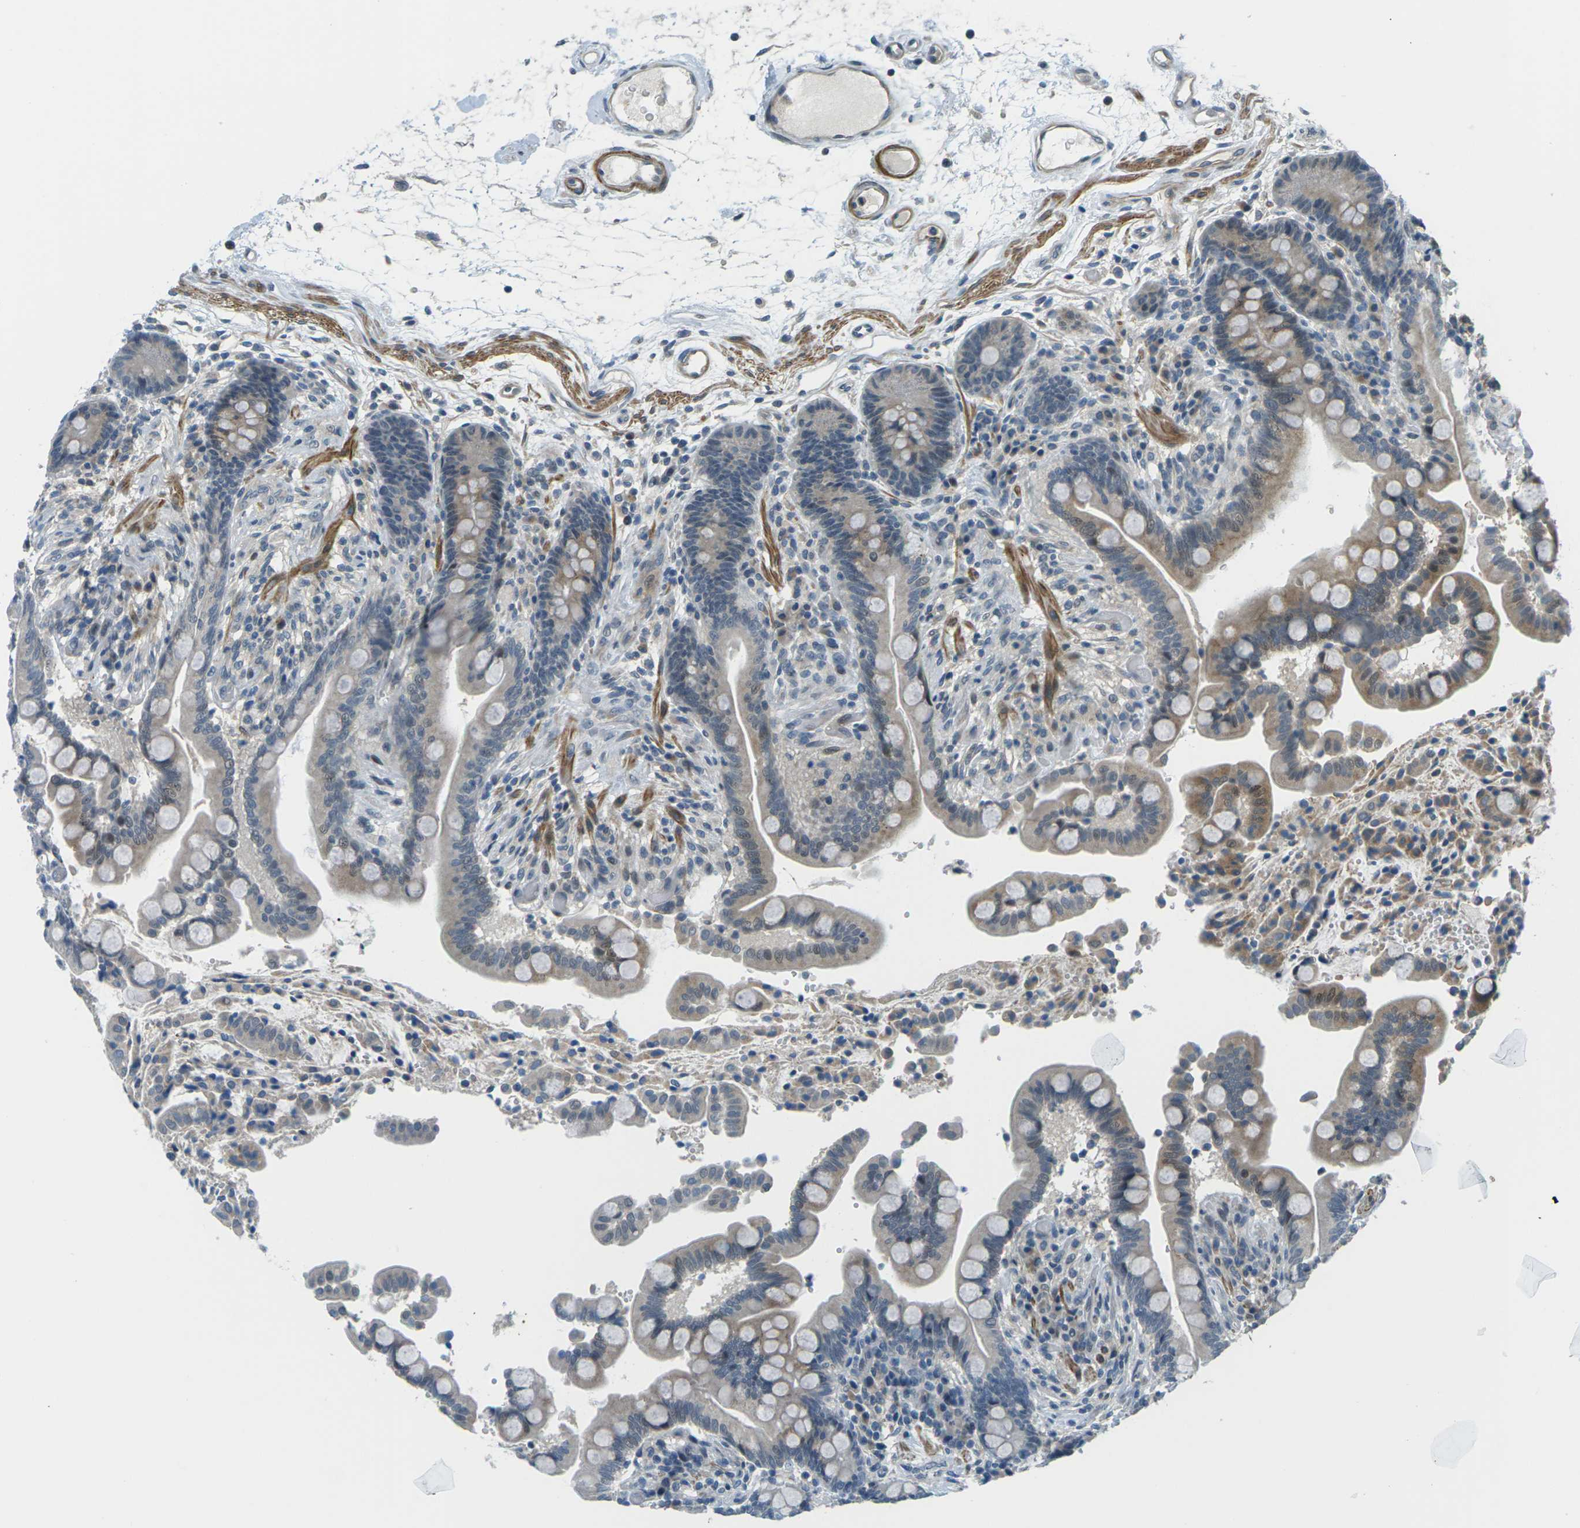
{"staining": {"intensity": "negative", "quantity": "none", "location": "none"}, "tissue": "colon", "cell_type": "Endothelial cells", "image_type": "normal", "snomed": [{"axis": "morphology", "description": "Normal tissue, NOS"}, {"axis": "topography", "description": "Colon"}], "caption": "Protein analysis of unremarkable colon displays no significant expression in endothelial cells.", "gene": "SLC13A3", "patient": {"sex": "male", "age": 73}}